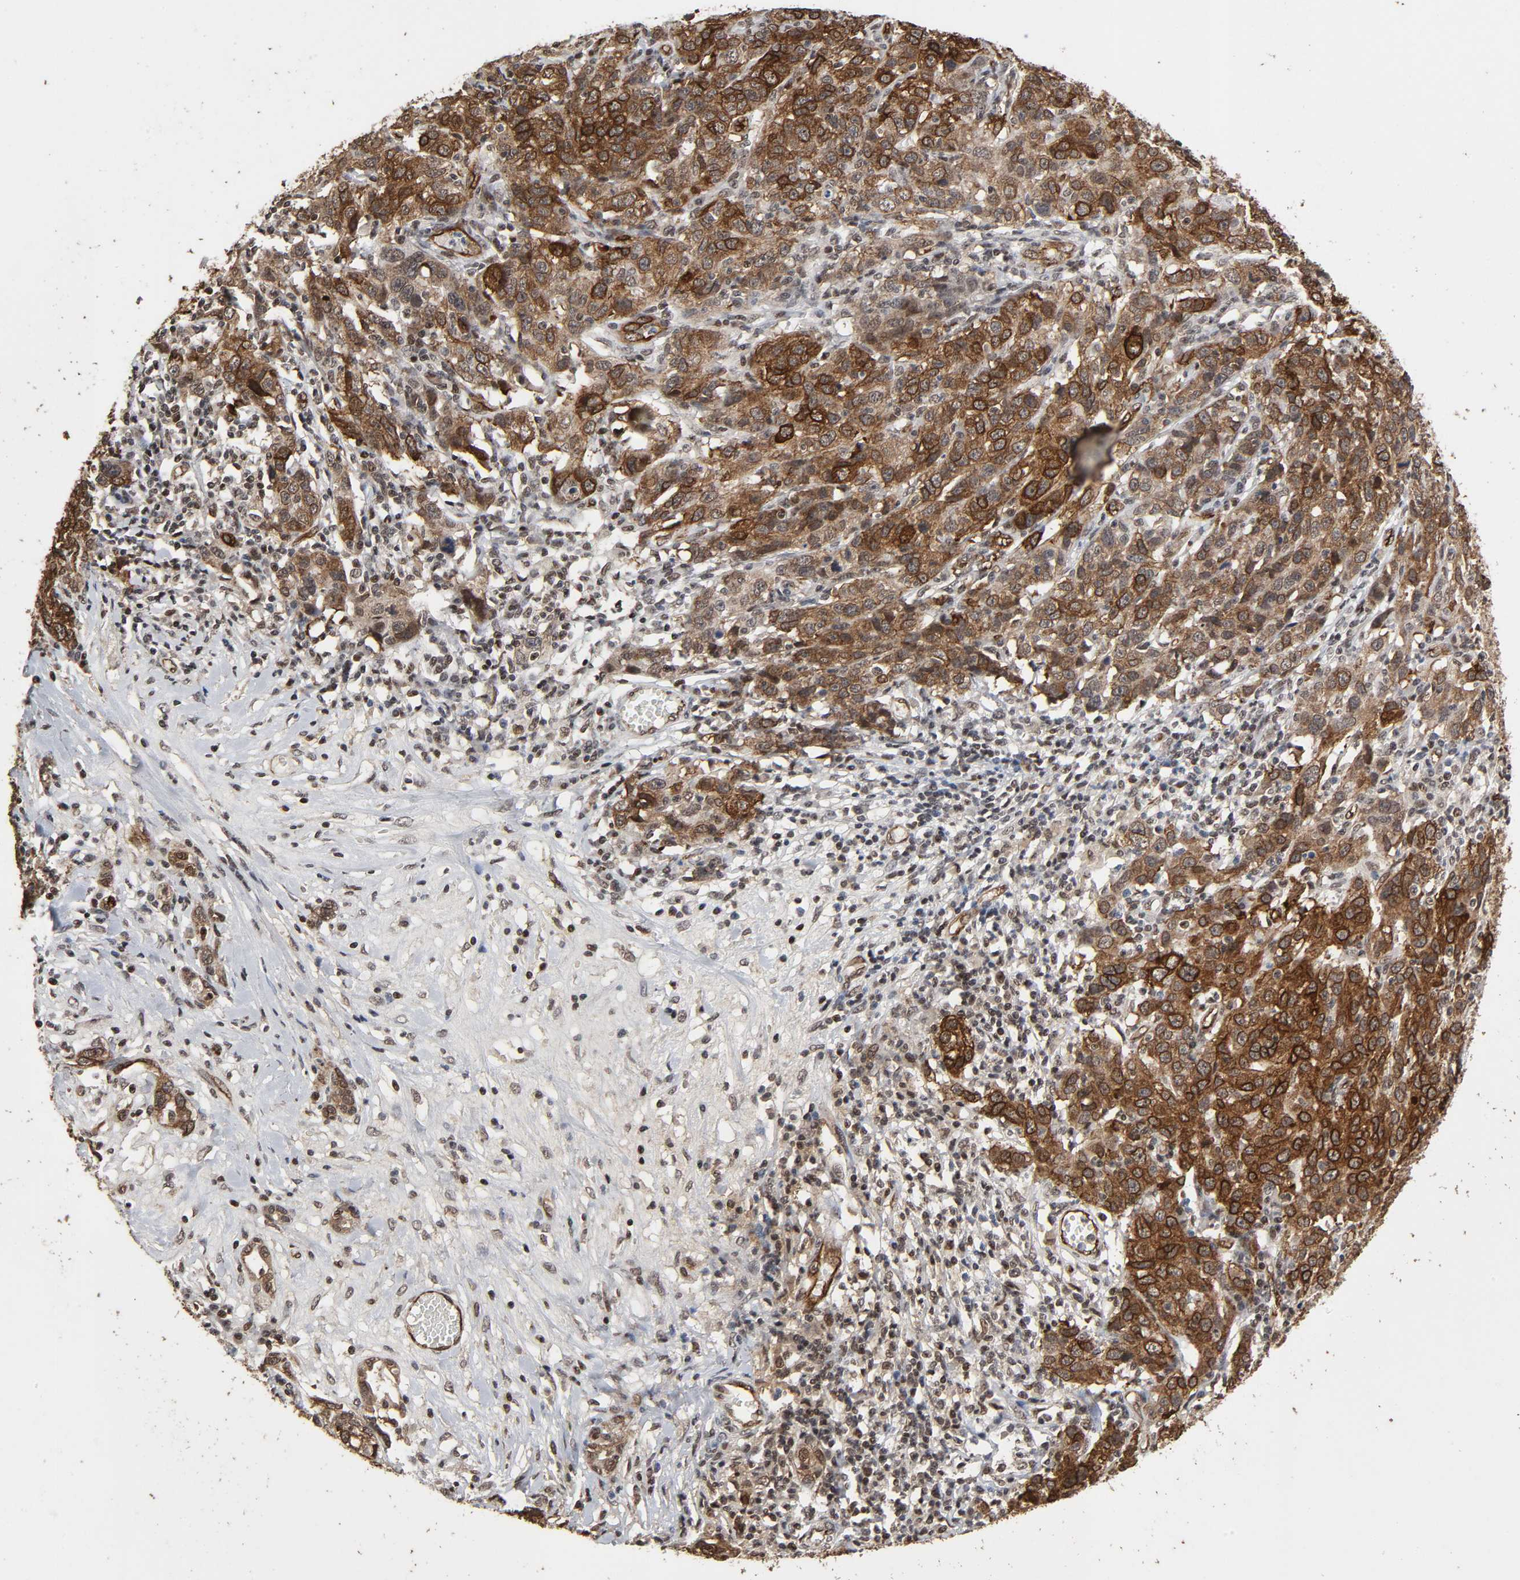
{"staining": {"intensity": "strong", "quantity": "25%-75%", "location": "cytoplasmic/membranous"}, "tissue": "ovarian cancer", "cell_type": "Tumor cells", "image_type": "cancer", "snomed": [{"axis": "morphology", "description": "Cystadenocarcinoma, serous, NOS"}, {"axis": "topography", "description": "Ovary"}], "caption": "Protein expression analysis of ovarian serous cystadenocarcinoma shows strong cytoplasmic/membranous positivity in about 25%-75% of tumor cells. Ihc stains the protein of interest in brown and the nuclei are stained blue.", "gene": "AHNAK2", "patient": {"sex": "female", "age": 71}}